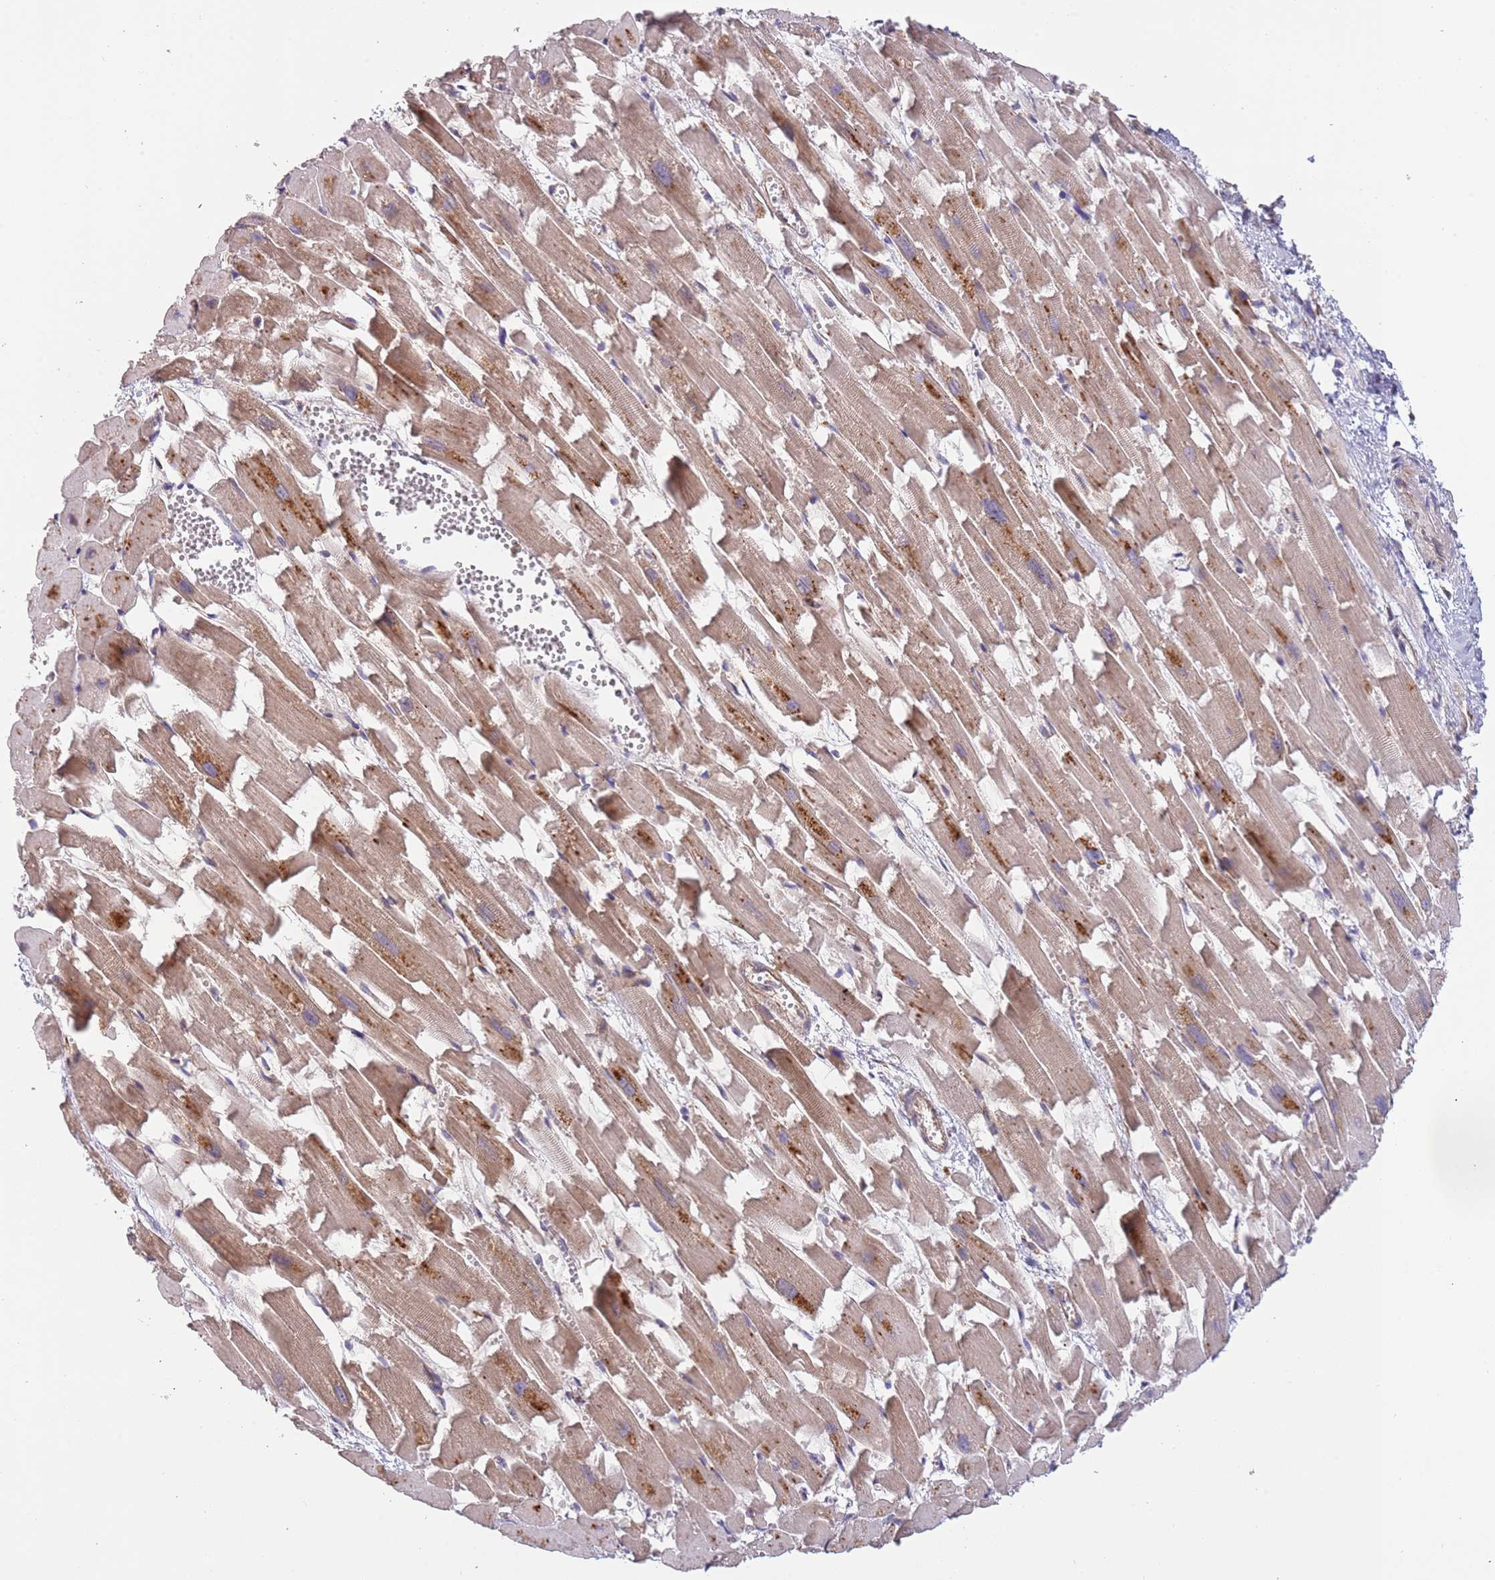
{"staining": {"intensity": "moderate", "quantity": ">75%", "location": "cytoplasmic/membranous"}, "tissue": "heart muscle", "cell_type": "Cardiomyocytes", "image_type": "normal", "snomed": [{"axis": "morphology", "description": "Normal tissue, NOS"}, {"axis": "topography", "description": "Heart"}], "caption": "Immunohistochemical staining of normal human heart muscle demonstrates >75% levels of moderate cytoplasmic/membranous protein staining in approximately >75% of cardiomyocytes. Nuclei are stained in blue.", "gene": "ARMCX6", "patient": {"sex": "female", "age": 64}}